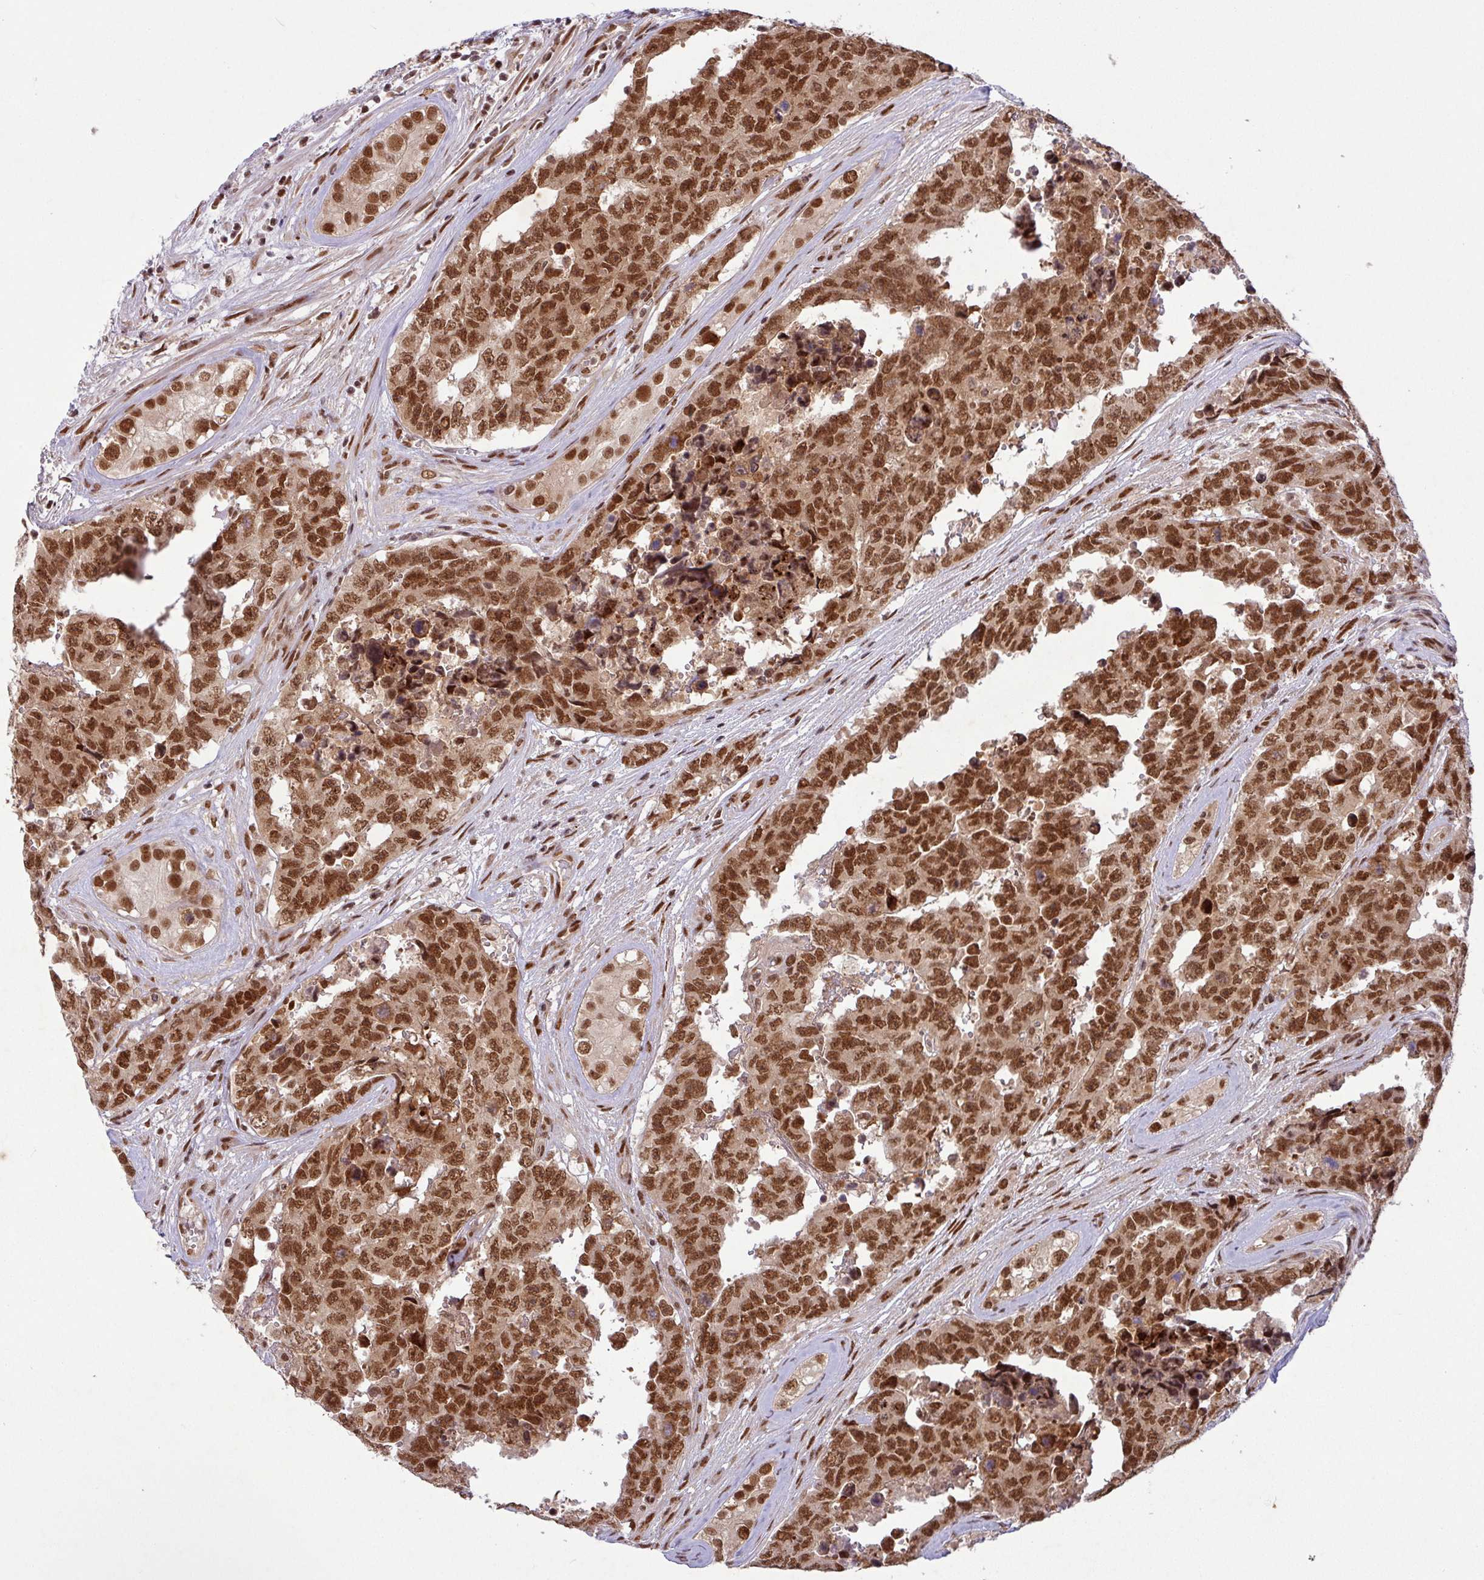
{"staining": {"intensity": "strong", "quantity": ">75%", "location": "nuclear"}, "tissue": "testis cancer", "cell_type": "Tumor cells", "image_type": "cancer", "snomed": [{"axis": "morphology", "description": "Normal tissue, NOS"}, {"axis": "morphology", "description": "Carcinoma, Embryonal, NOS"}, {"axis": "topography", "description": "Testis"}, {"axis": "topography", "description": "Epididymis"}], "caption": "Testis cancer stained with DAB (3,3'-diaminobenzidine) IHC demonstrates high levels of strong nuclear staining in about >75% of tumor cells.", "gene": "SRSF2", "patient": {"sex": "male", "age": 25}}